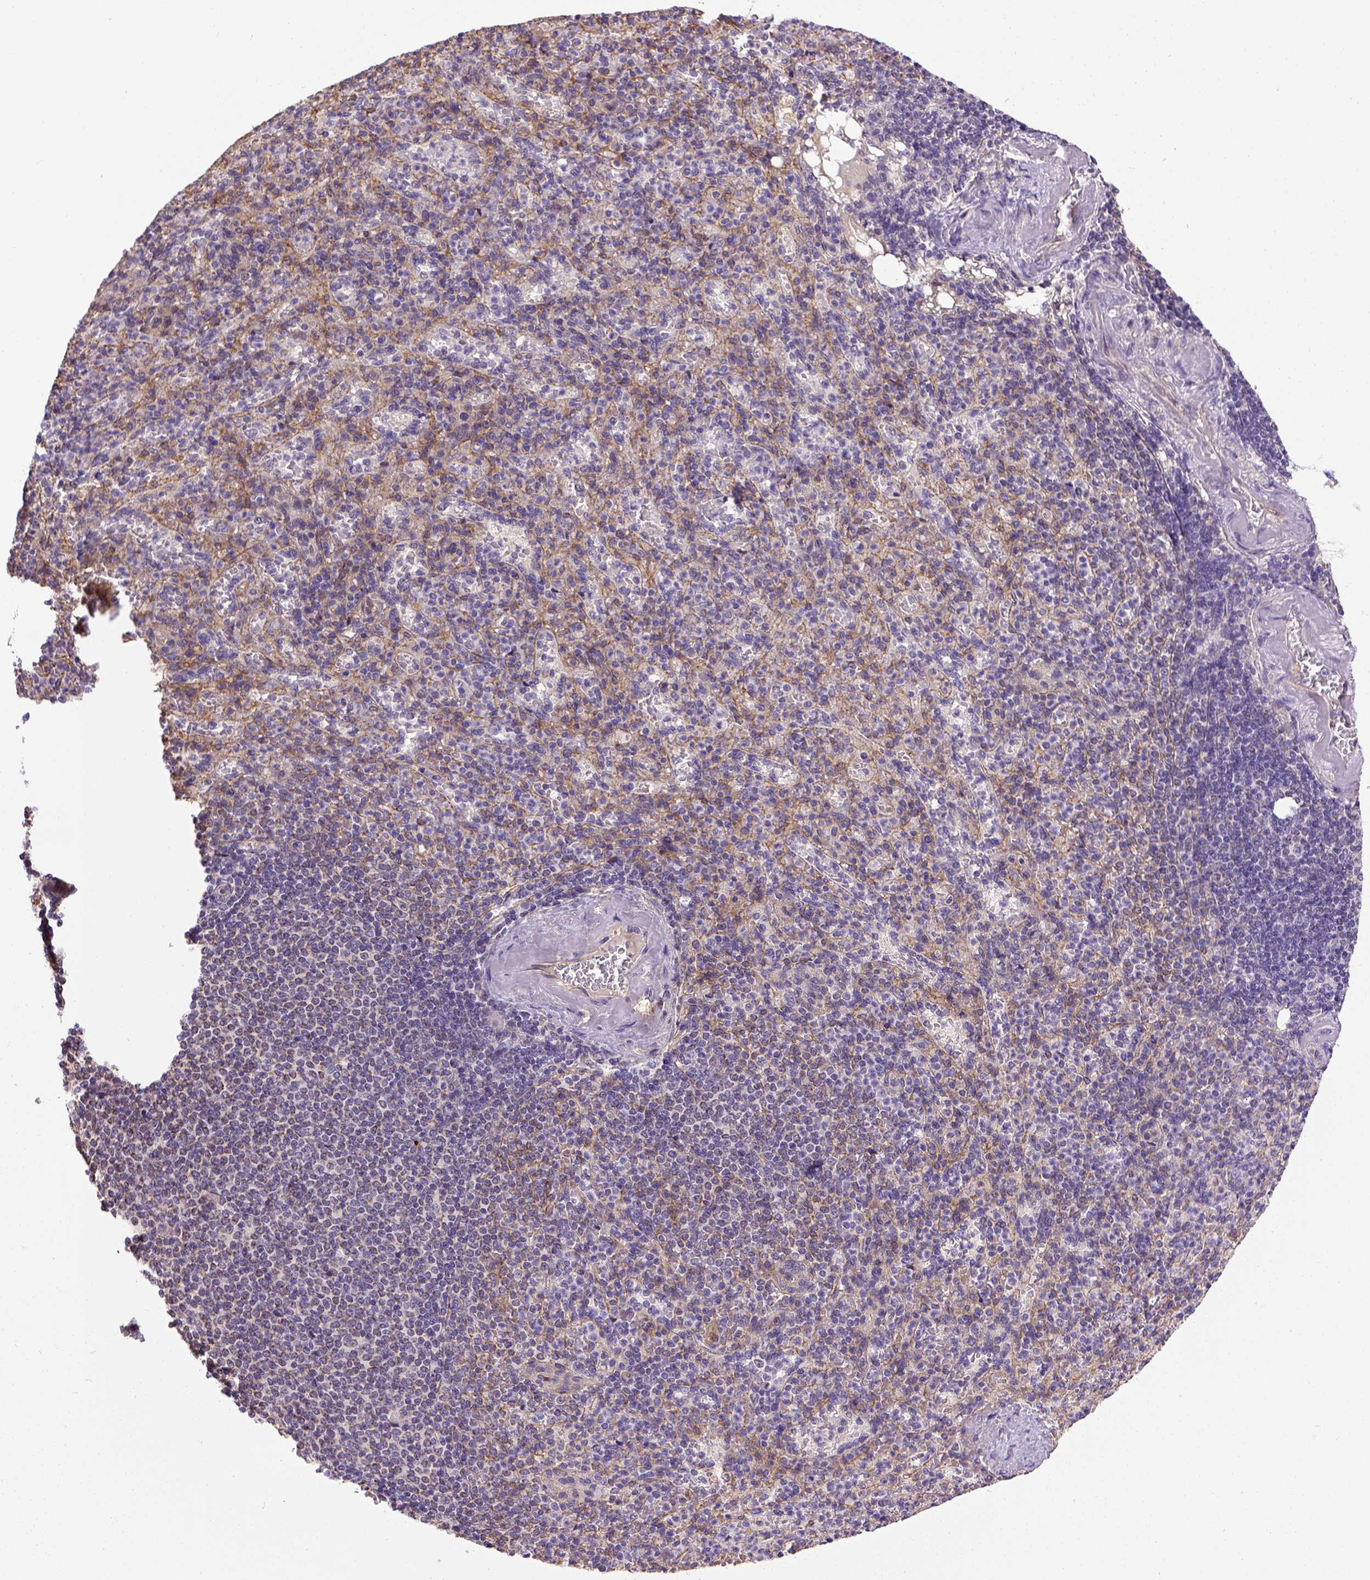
{"staining": {"intensity": "negative", "quantity": "none", "location": "none"}, "tissue": "spleen", "cell_type": "Cells in red pulp", "image_type": "normal", "snomed": [{"axis": "morphology", "description": "Normal tissue, NOS"}, {"axis": "topography", "description": "Spleen"}], "caption": "High power microscopy micrograph of an immunohistochemistry photomicrograph of benign spleen, revealing no significant expression in cells in red pulp.", "gene": "ENG", "patient": {"sex": "female", "age": 74}}